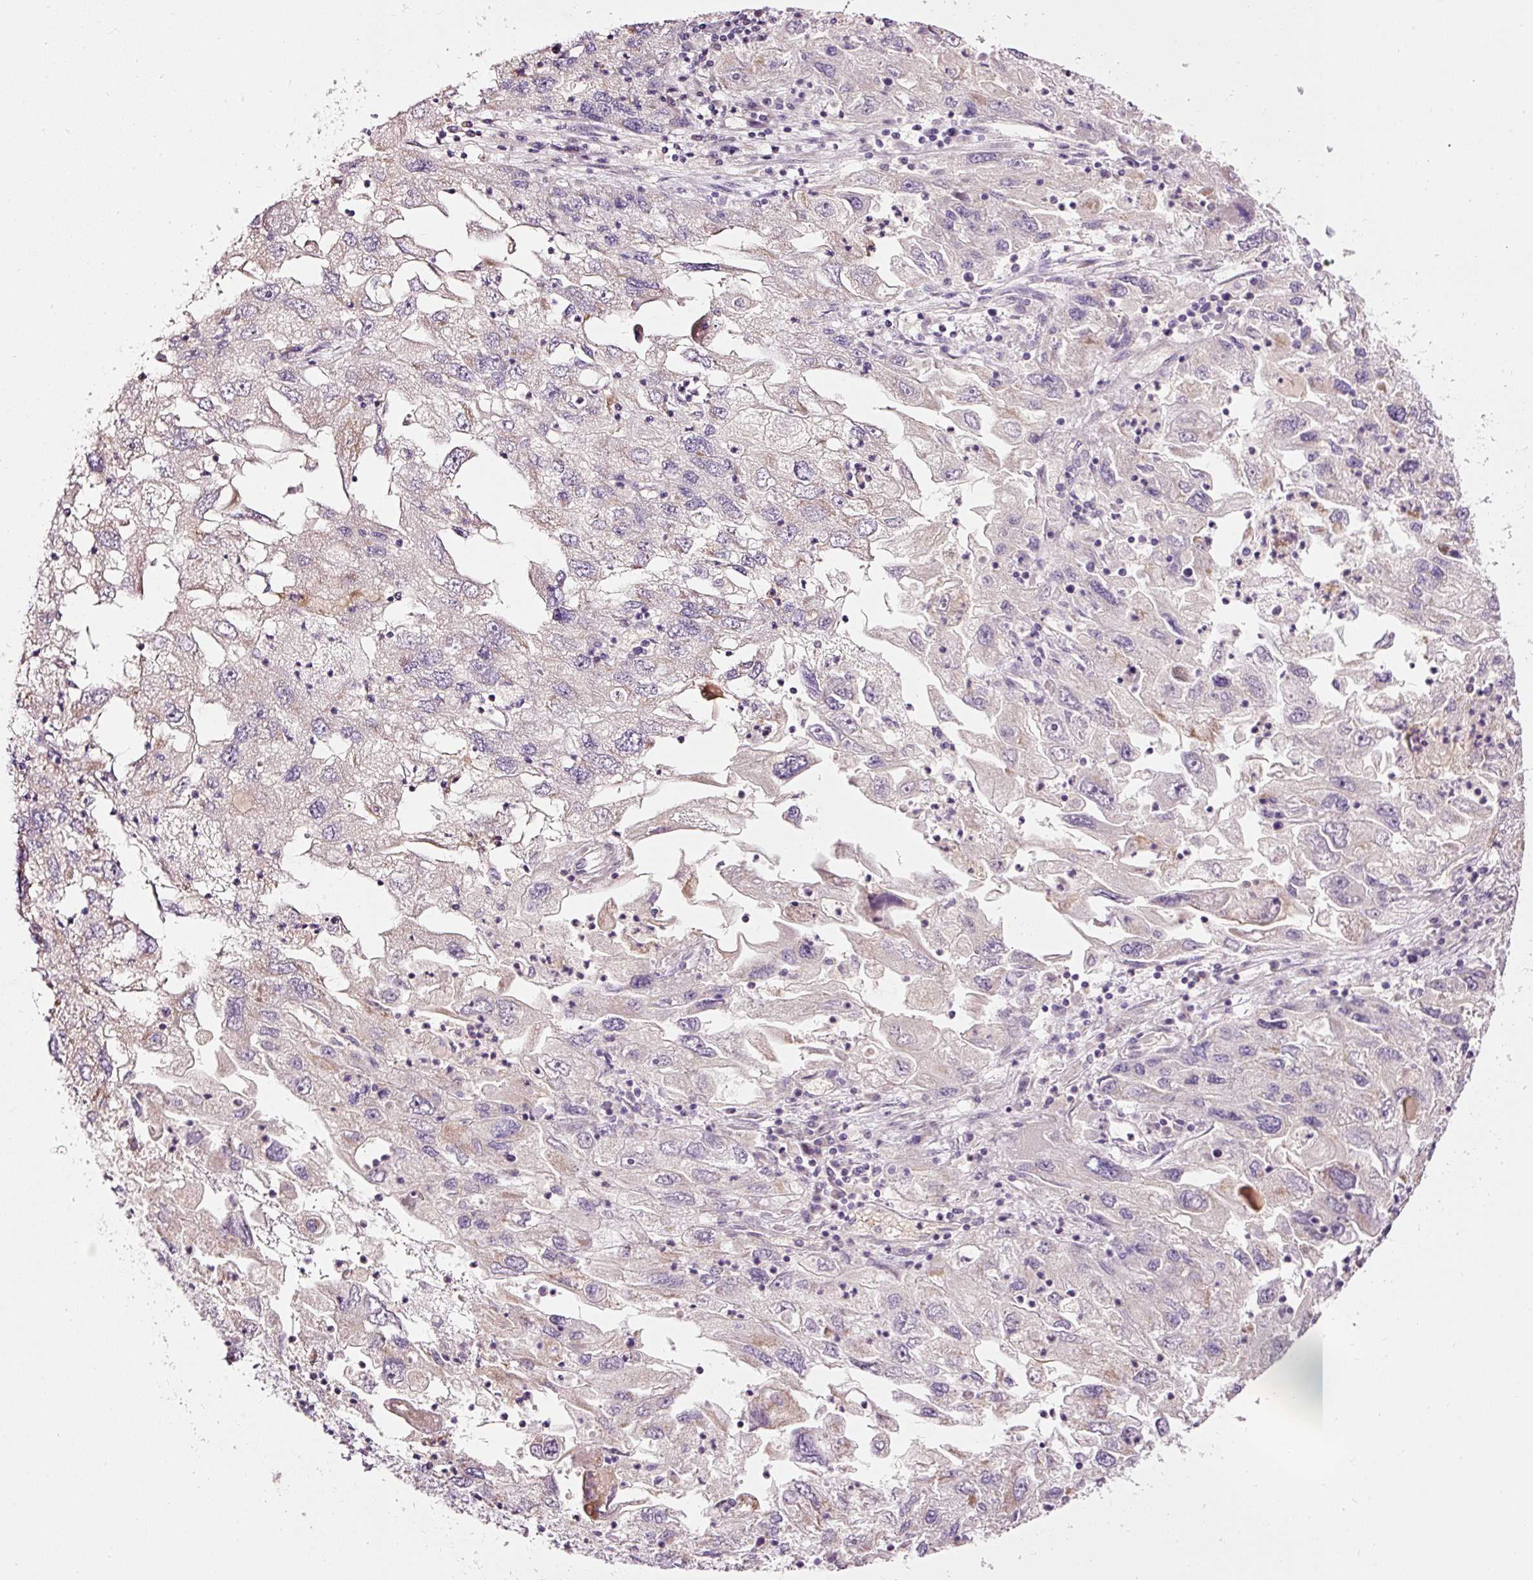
{"staining": {"intensity": "weak", "quantity": "<25%", "location": "cytoplasmic/membranous"}, "tissue": "endometrial cancer", "cell_type": "Tumor cells", "image_type": "cancer", "snomed": [{"axis": "morphology", "description": "Adenocarcinoma, NOS"}, {"axis": "topography", "description": "Endometrium"}], "caption": "An immunohistochemistry (IHC) micrograph of endometrial cancer (adenocarcinoma) is shown. There is no staining in tumor cells of endometrial cancer (adenocarcinoma).", "gene": "LDHAL6B", "patient": {"sex": "female", "age": 49}}